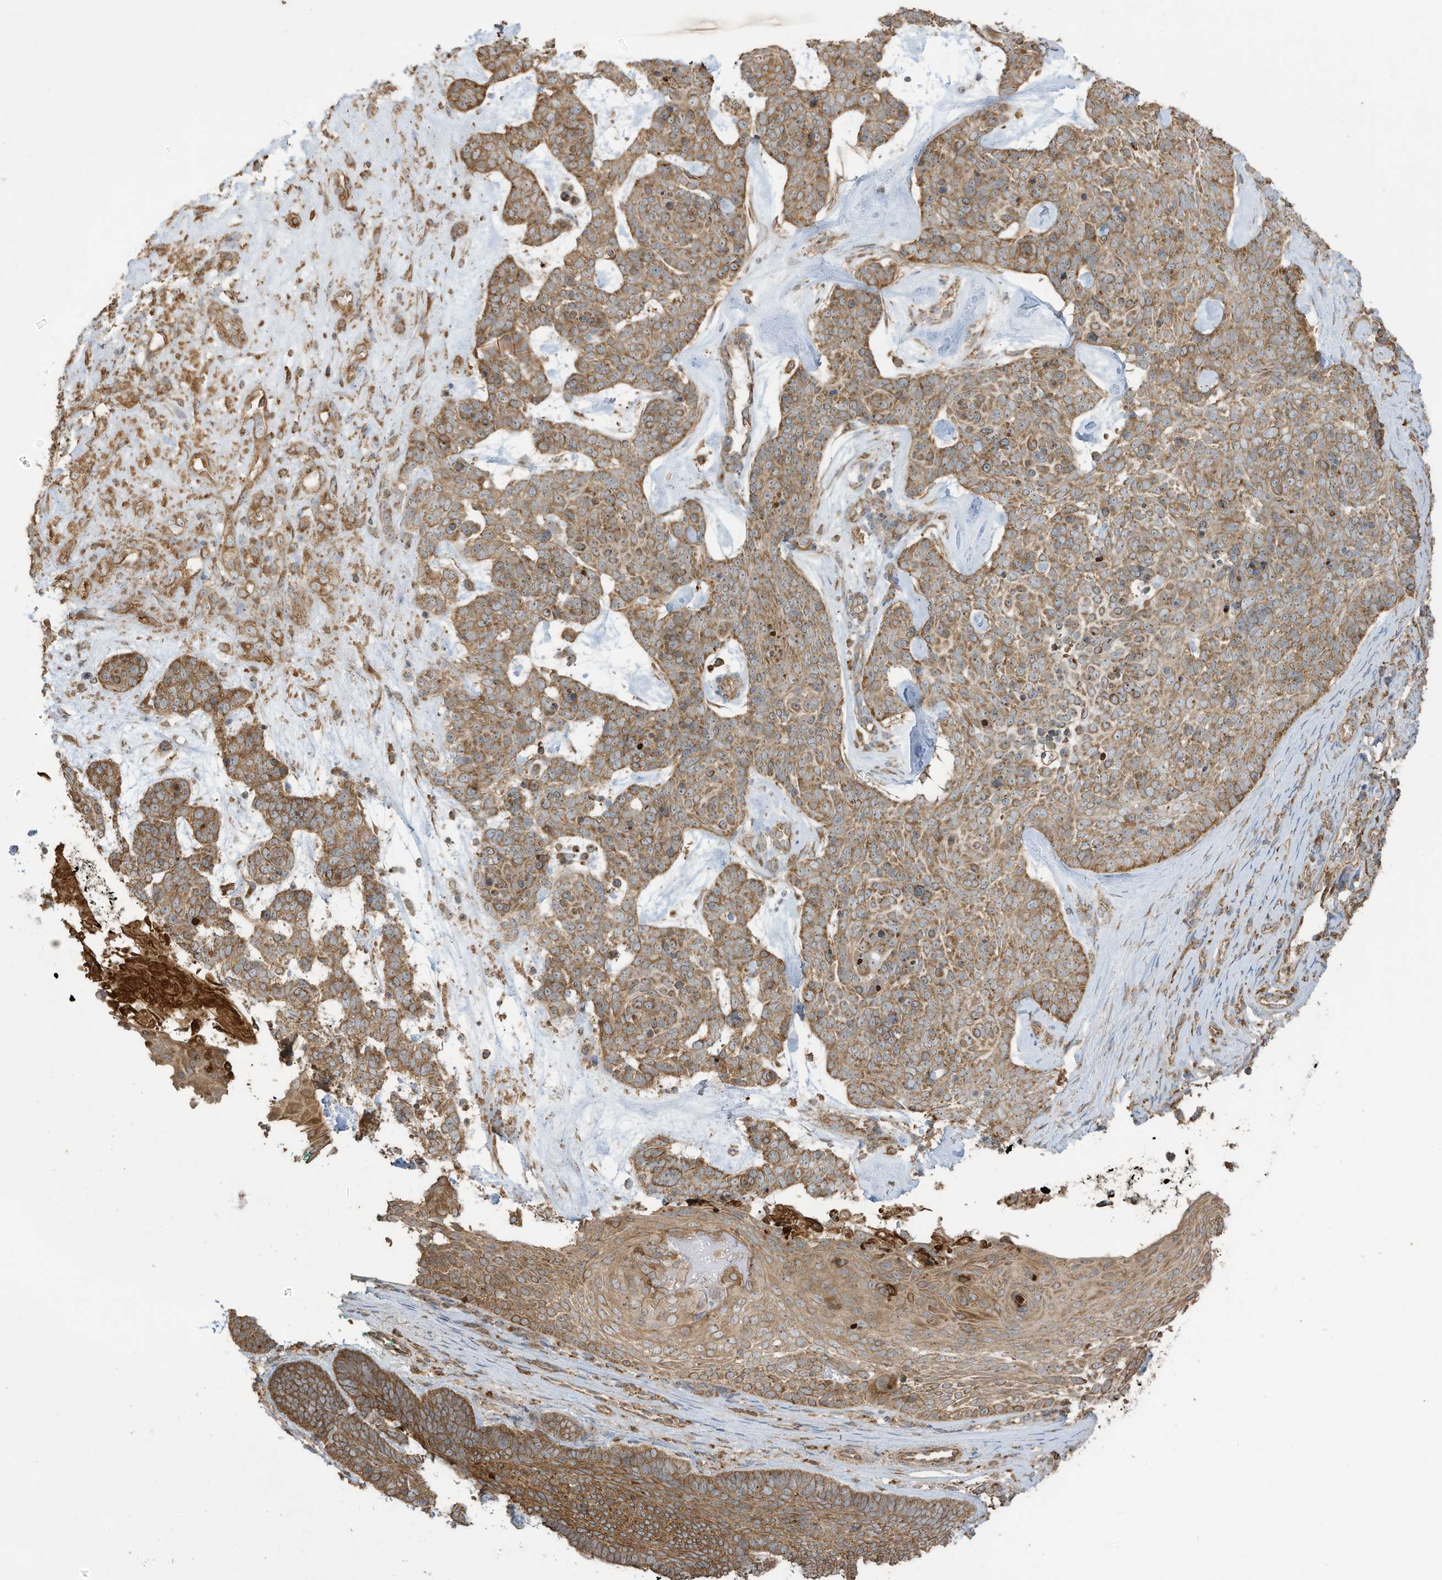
{"staining": {"intensity": "moderate", "quantity": ">75%", "location": "cytoplasmic/membranous"}, "tissue": "skin cancer", "cell_type": "Tumor cells", "image_type": "cancer", "snomed": [{"axis": "morphology", "description": "Basal cell carcinoma"}, {"axis": "topography", "description": "Skin"}], "caption": "Brown immunohistochemical staining in skin cancer (basal cell carcinoma) reveals moderate cytoplasmic/membranous positivity in about >75% of tumor cells.", "gene": "CGAS", "patient": {"sex": "female", "age": 81}}